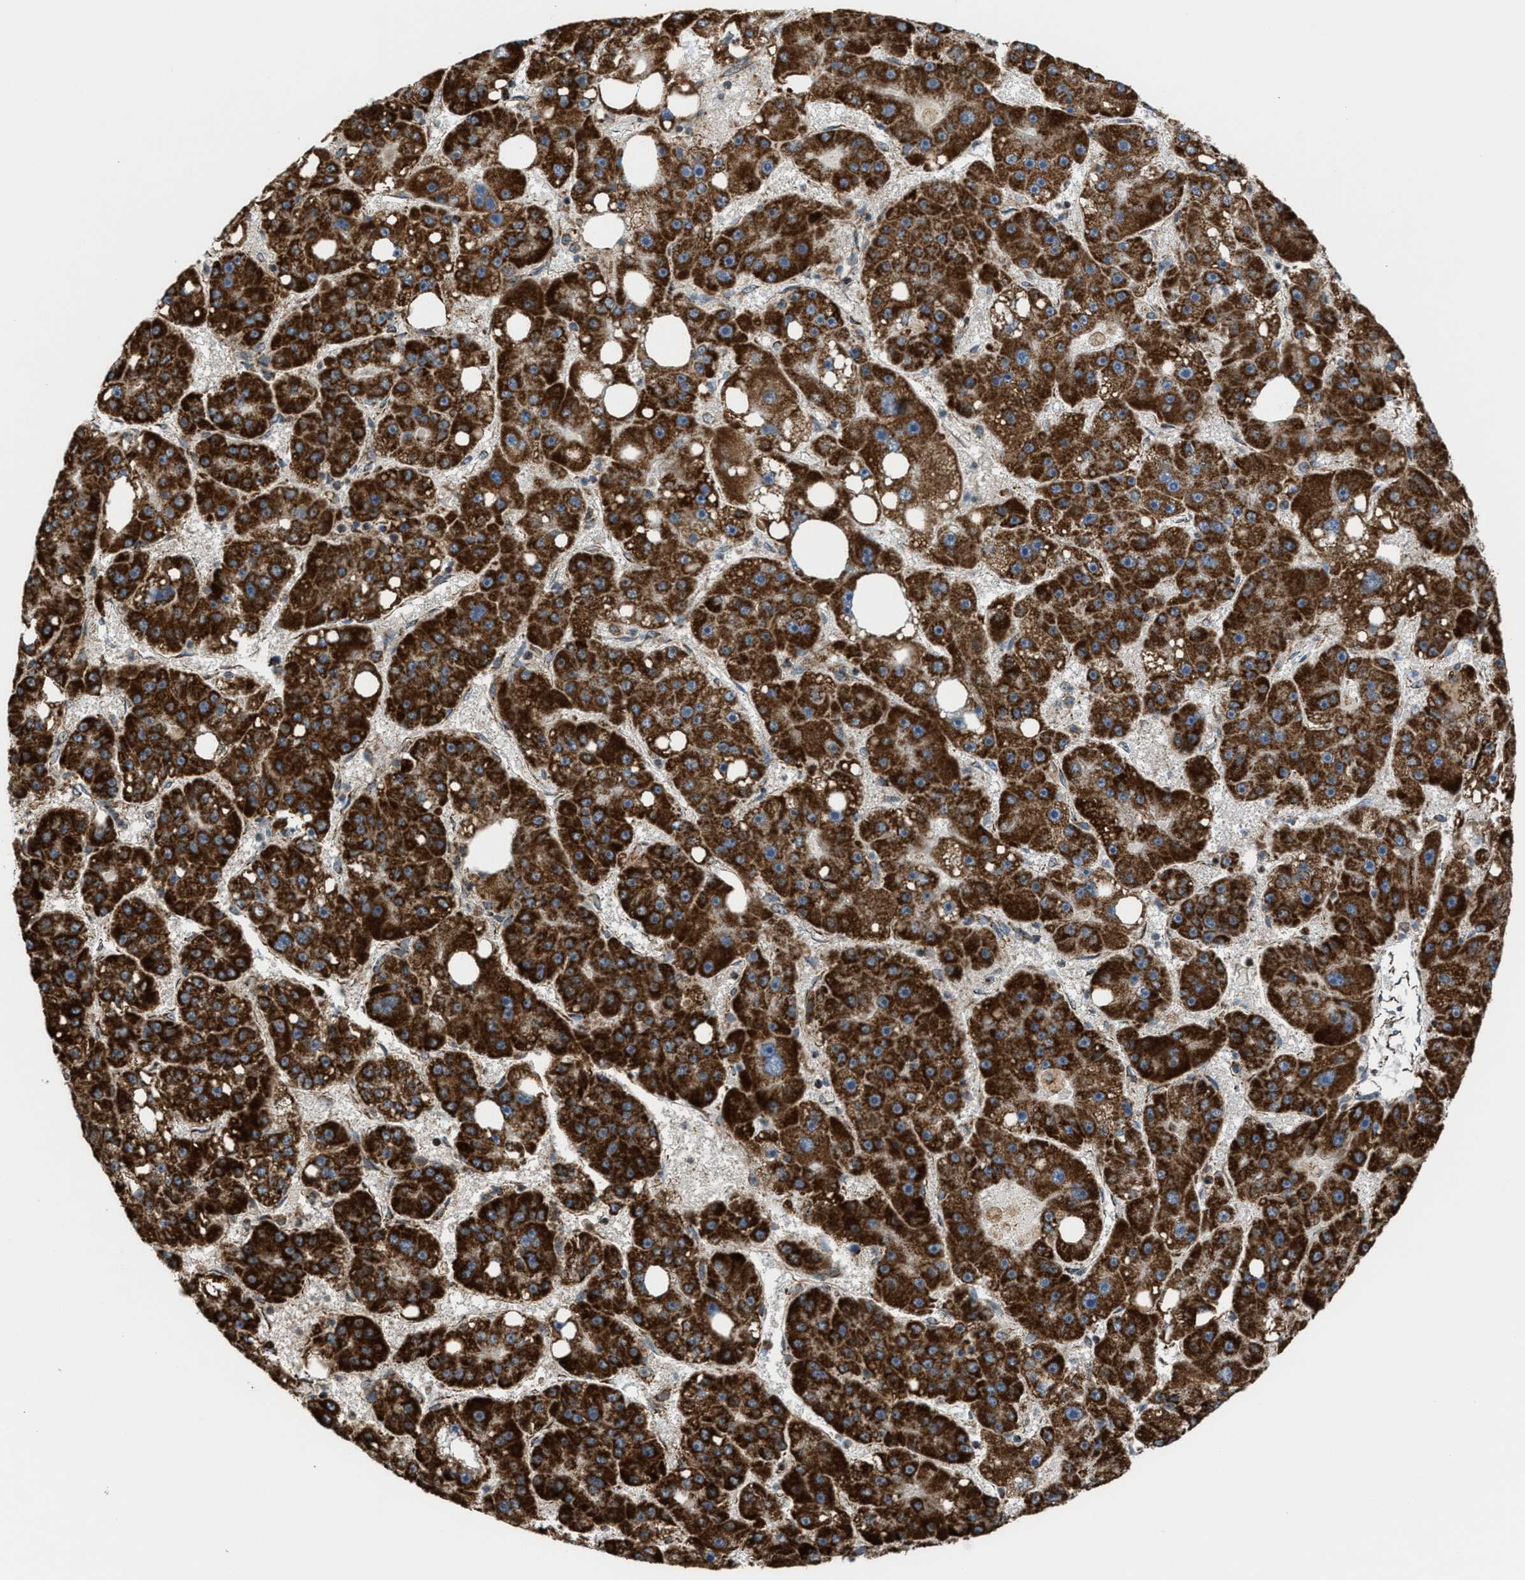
{"staining": {"intensity": "strong", "quantity": ">75%", "location": "cytoplasmic/membranous"}, "tissue": "liver cancer", "cell_type": "Tumor cells", "image_type": "cancer", "snomed": [{"axis": "morphology", "description": "Carcinoma, Hepatocellular, NOS"}, {"axis": "topography", "description": "Liver"}], "caption": "Liver hepatocellular carcinoma was stained to show a protein in brown. There is high levels of strong cytoplasmic/membranous positivity in approximately >75% of tumor cells.", "gene": "SGSM2", "patient": {"sex": "female", "age": 61}}